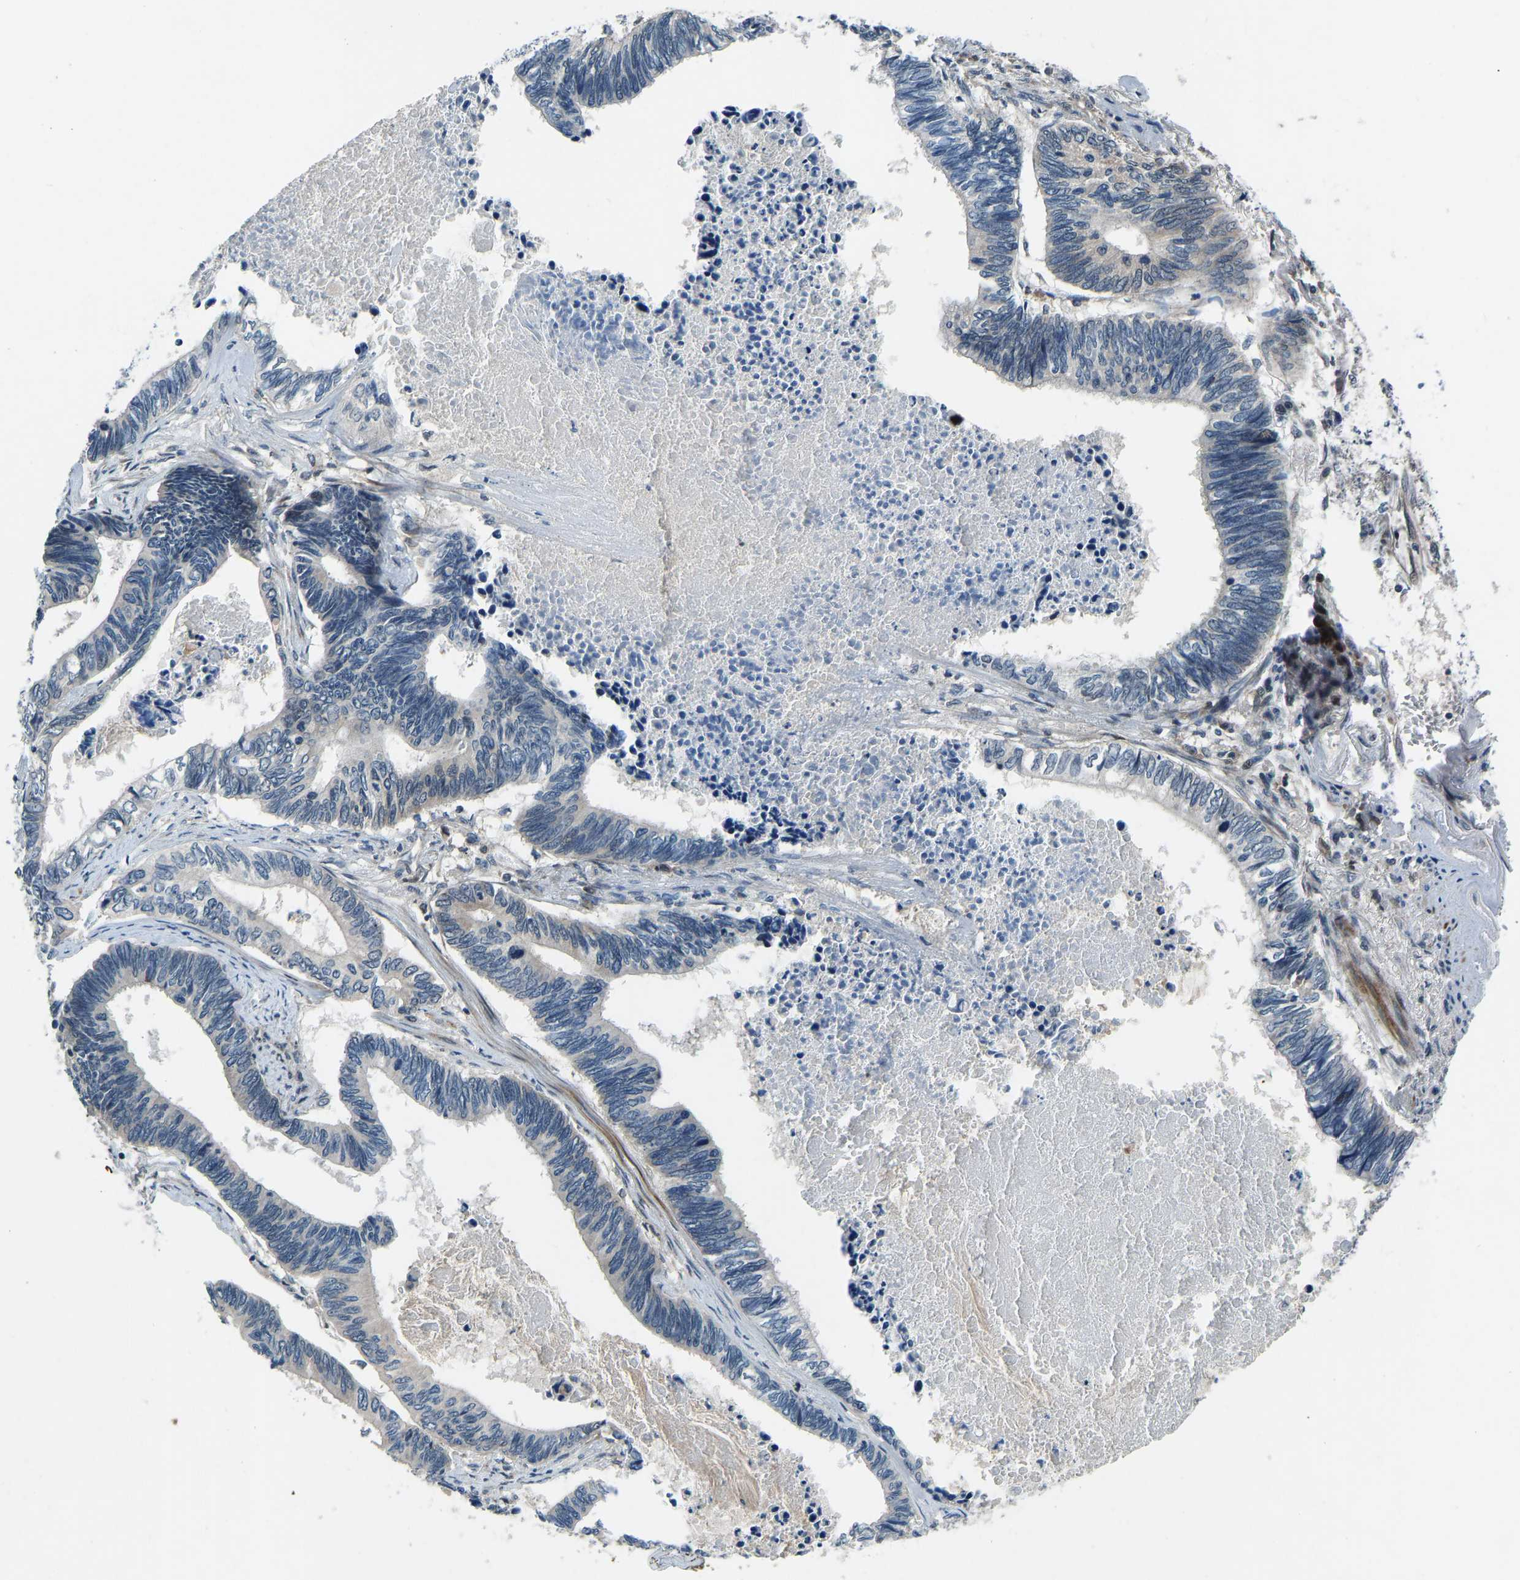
{"staining": {"intensity": "negative", "quantity": "none", "location": "none"}, "tissue": "pancreatic cancer", "cell_type": "Tumor cells", "image_type": "cancer", "snomed": [{"axis": "morphology", "description": "Adenocarcinoma, NOS"}, {"axis": "topography", "description": "Pancreas"}], "caption": "The image reveals no significant expression in tumor cells of pancreatic cancer (adenocarcinoma).", "gene": "RLIM", "patient": {"sex": "female", "age": 70}}